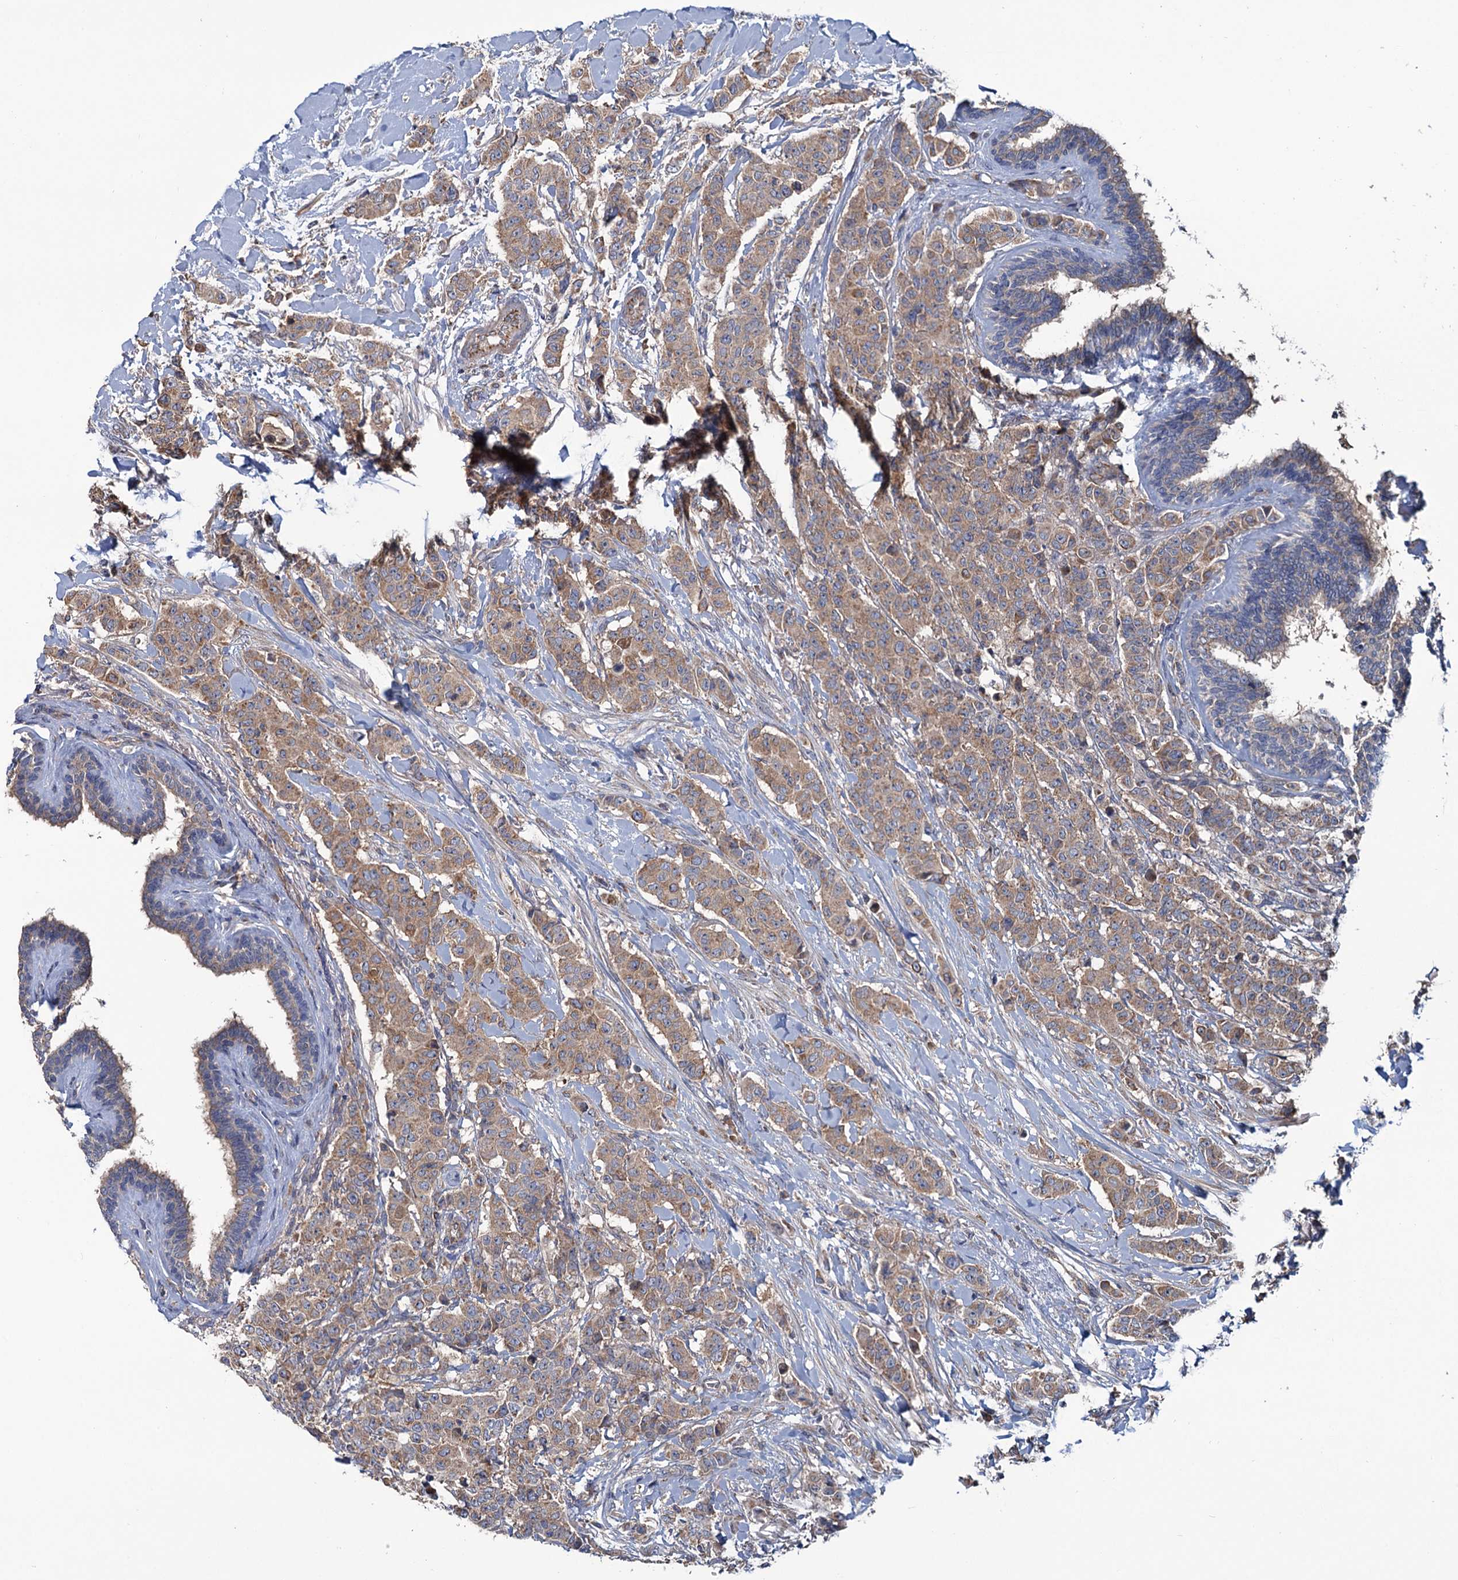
{"staining": {"intensity": "moderate", "quantity": ">75%", "location": "cytoplasmic/membranous"}, "tissue": "breast cancer", "cell_type": "Tumor cells", "image_type": "cancer", "snomed": [{"axis": "morphology", "description": "Duct carcinoma"}, {"axis": "topography", "description": "Breast"}], "caption": "The micrograph shows immunohistochemical staining of breast cancer. There is moderate cytoplasmic/membranous positivity is present in approximately >75% of tumor cells.", "gene": "MTRR", "patient": {"sex": "female", "age": 40}}